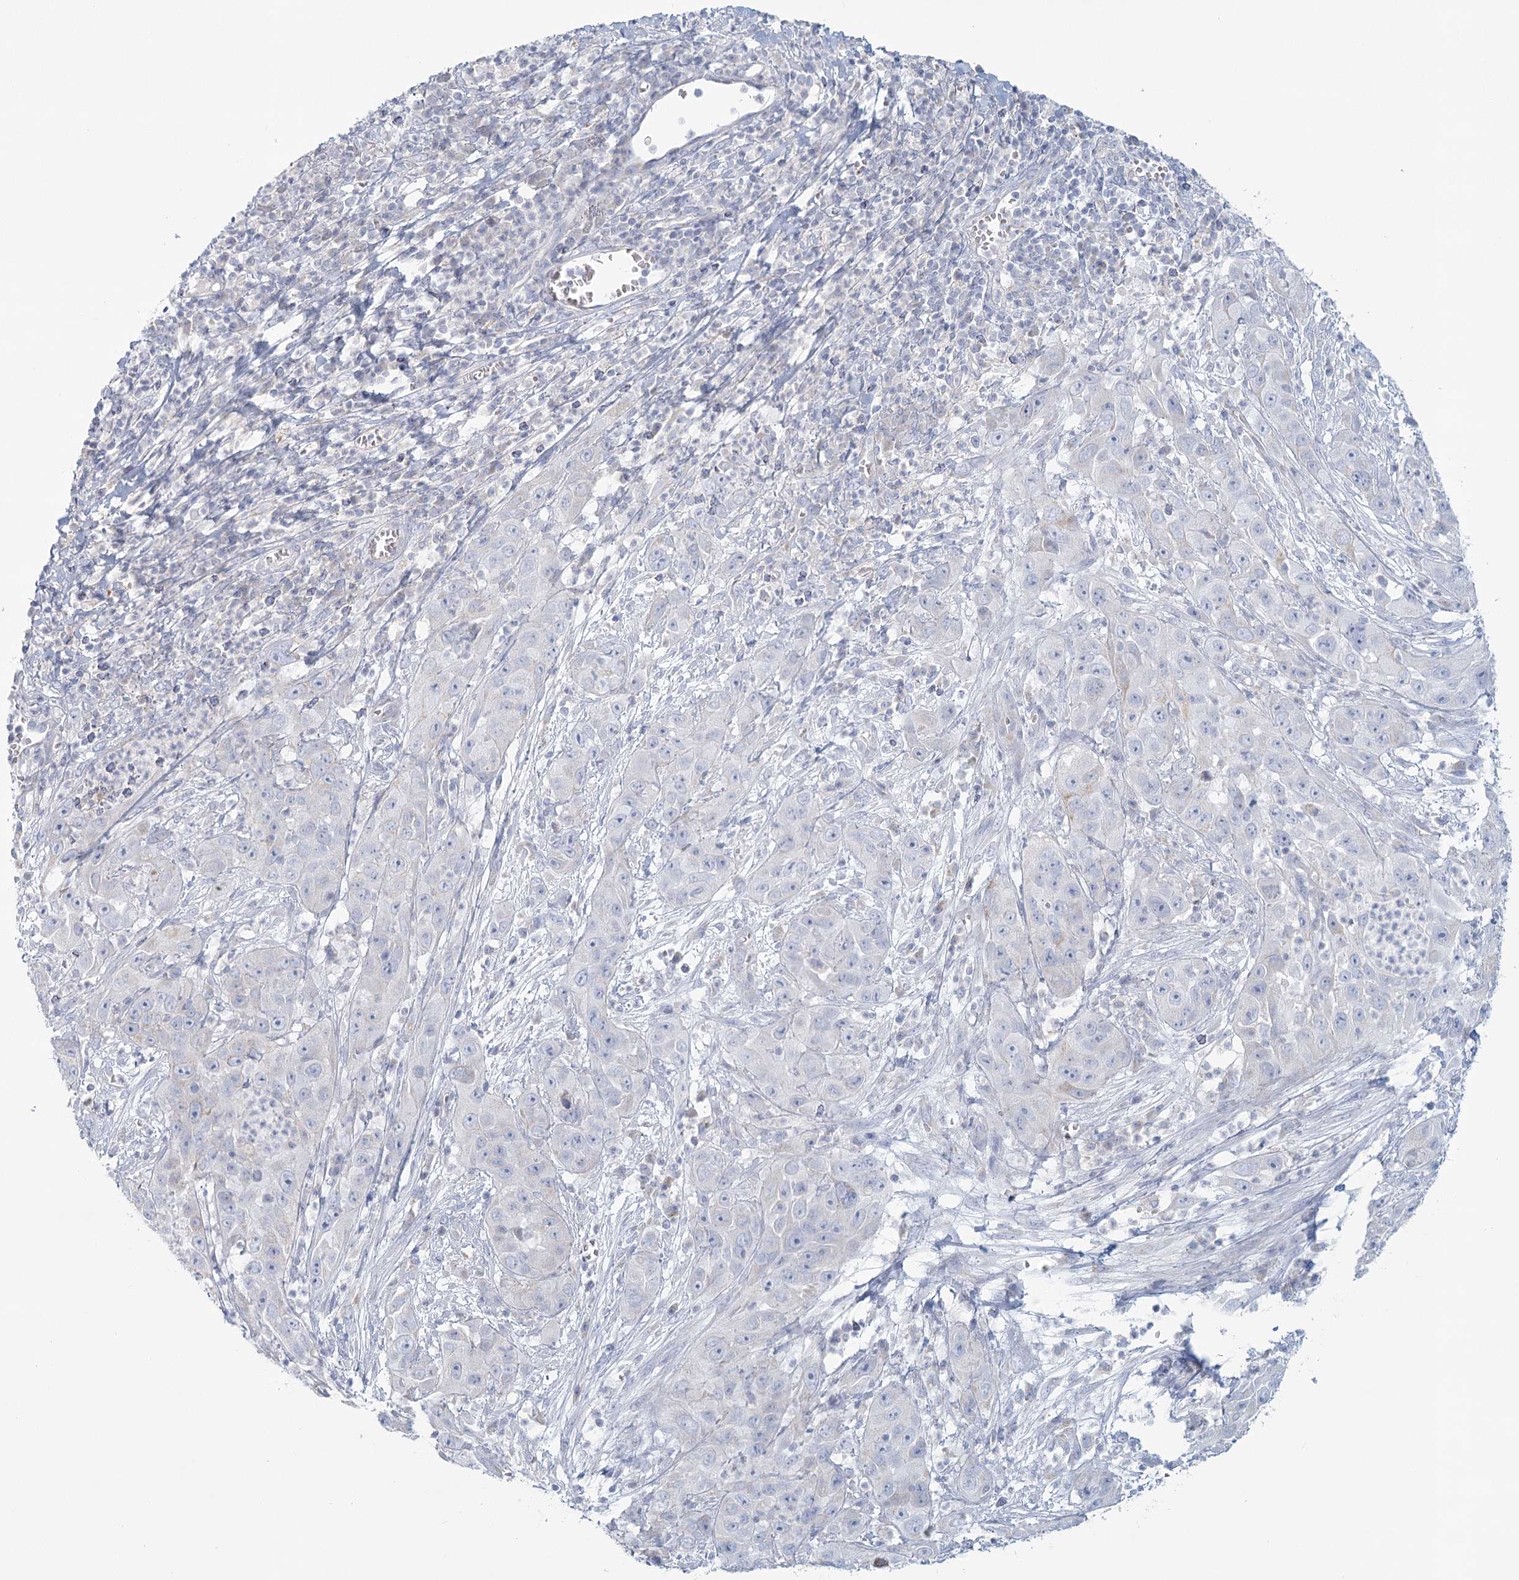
{"staining": {"intensity": "negative", "quantity": "none", "location": "none"}, "tissue": "cervical cancer", "cell_type": "Tumor cells", "image_type": "cancer", "snomed": [{"axis": "morphology", "description": "Squamous cell carcinoma, NOS"}, {"axis": "topography", "description": "Cervix"}], "caption": "This photomicrograph is of cervical cancer (squamous cell carcinoma) stained with IHC to label a protein in brown with the nuclei are counter-stained blue. There is no positivity in tumor cells.", "gene": "BPHL", "patient": {"sex": "female", "age": 32}}